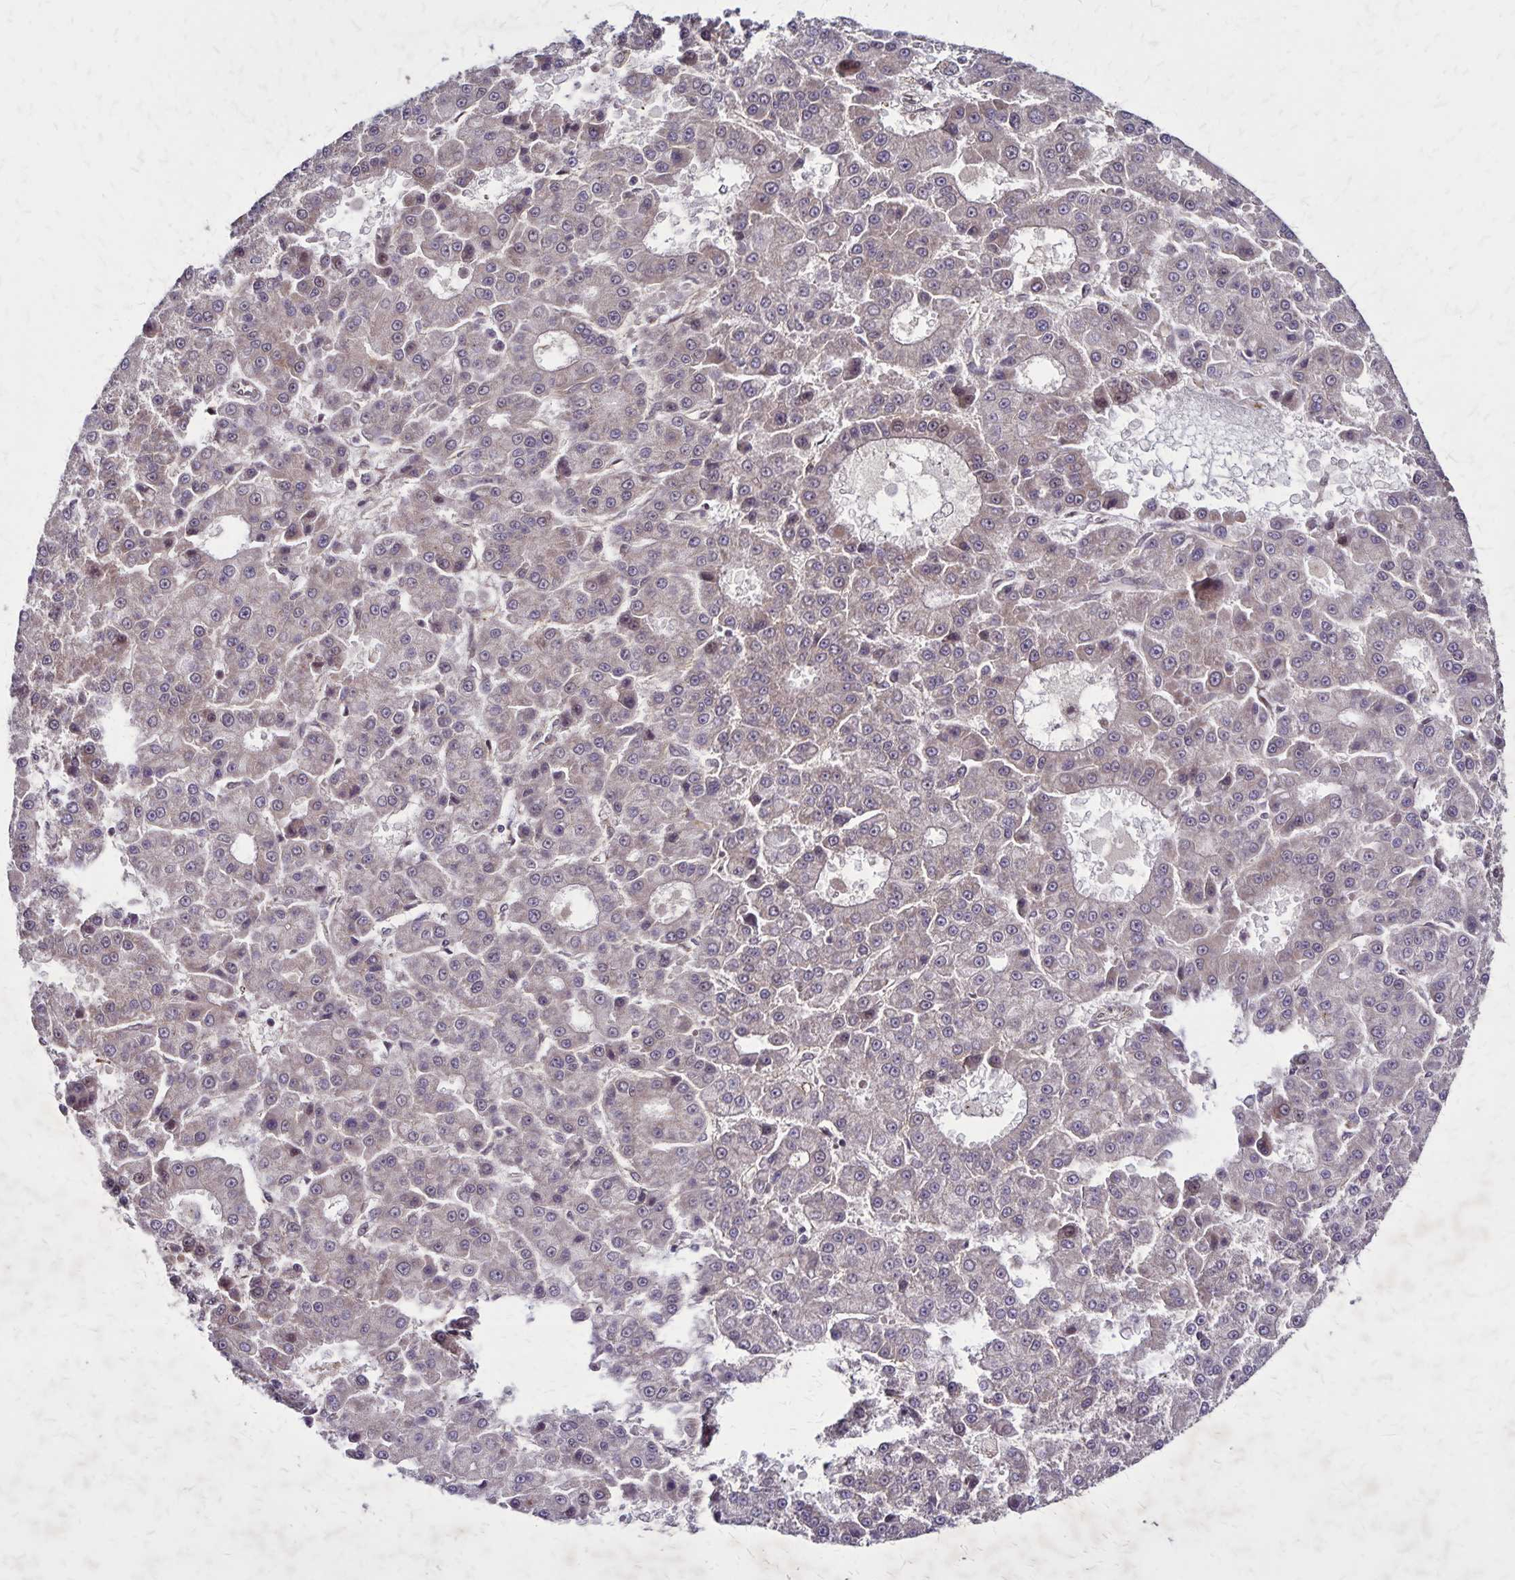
{"staining": {"intensity": "negative", "quantity": "none", "location": "none"}, "tissue": "liver cancer", "cell_type": "Tumor cells", "image_type": "cancer", "snomed": [{"axis": "morphology", "description": "Carcinoma, Hepatocellular, NOS"}, {"axis": "topography", "description": "Liver"}], "caption": "DAB (3,3'-diaminobenzidine) immunohistochemical staining of human hepatocellular carcinoma (liver) reveals no significant positivity in tumor cells.", "gene": "NFS1", "patient": {"sex": "male", "age": 70}}